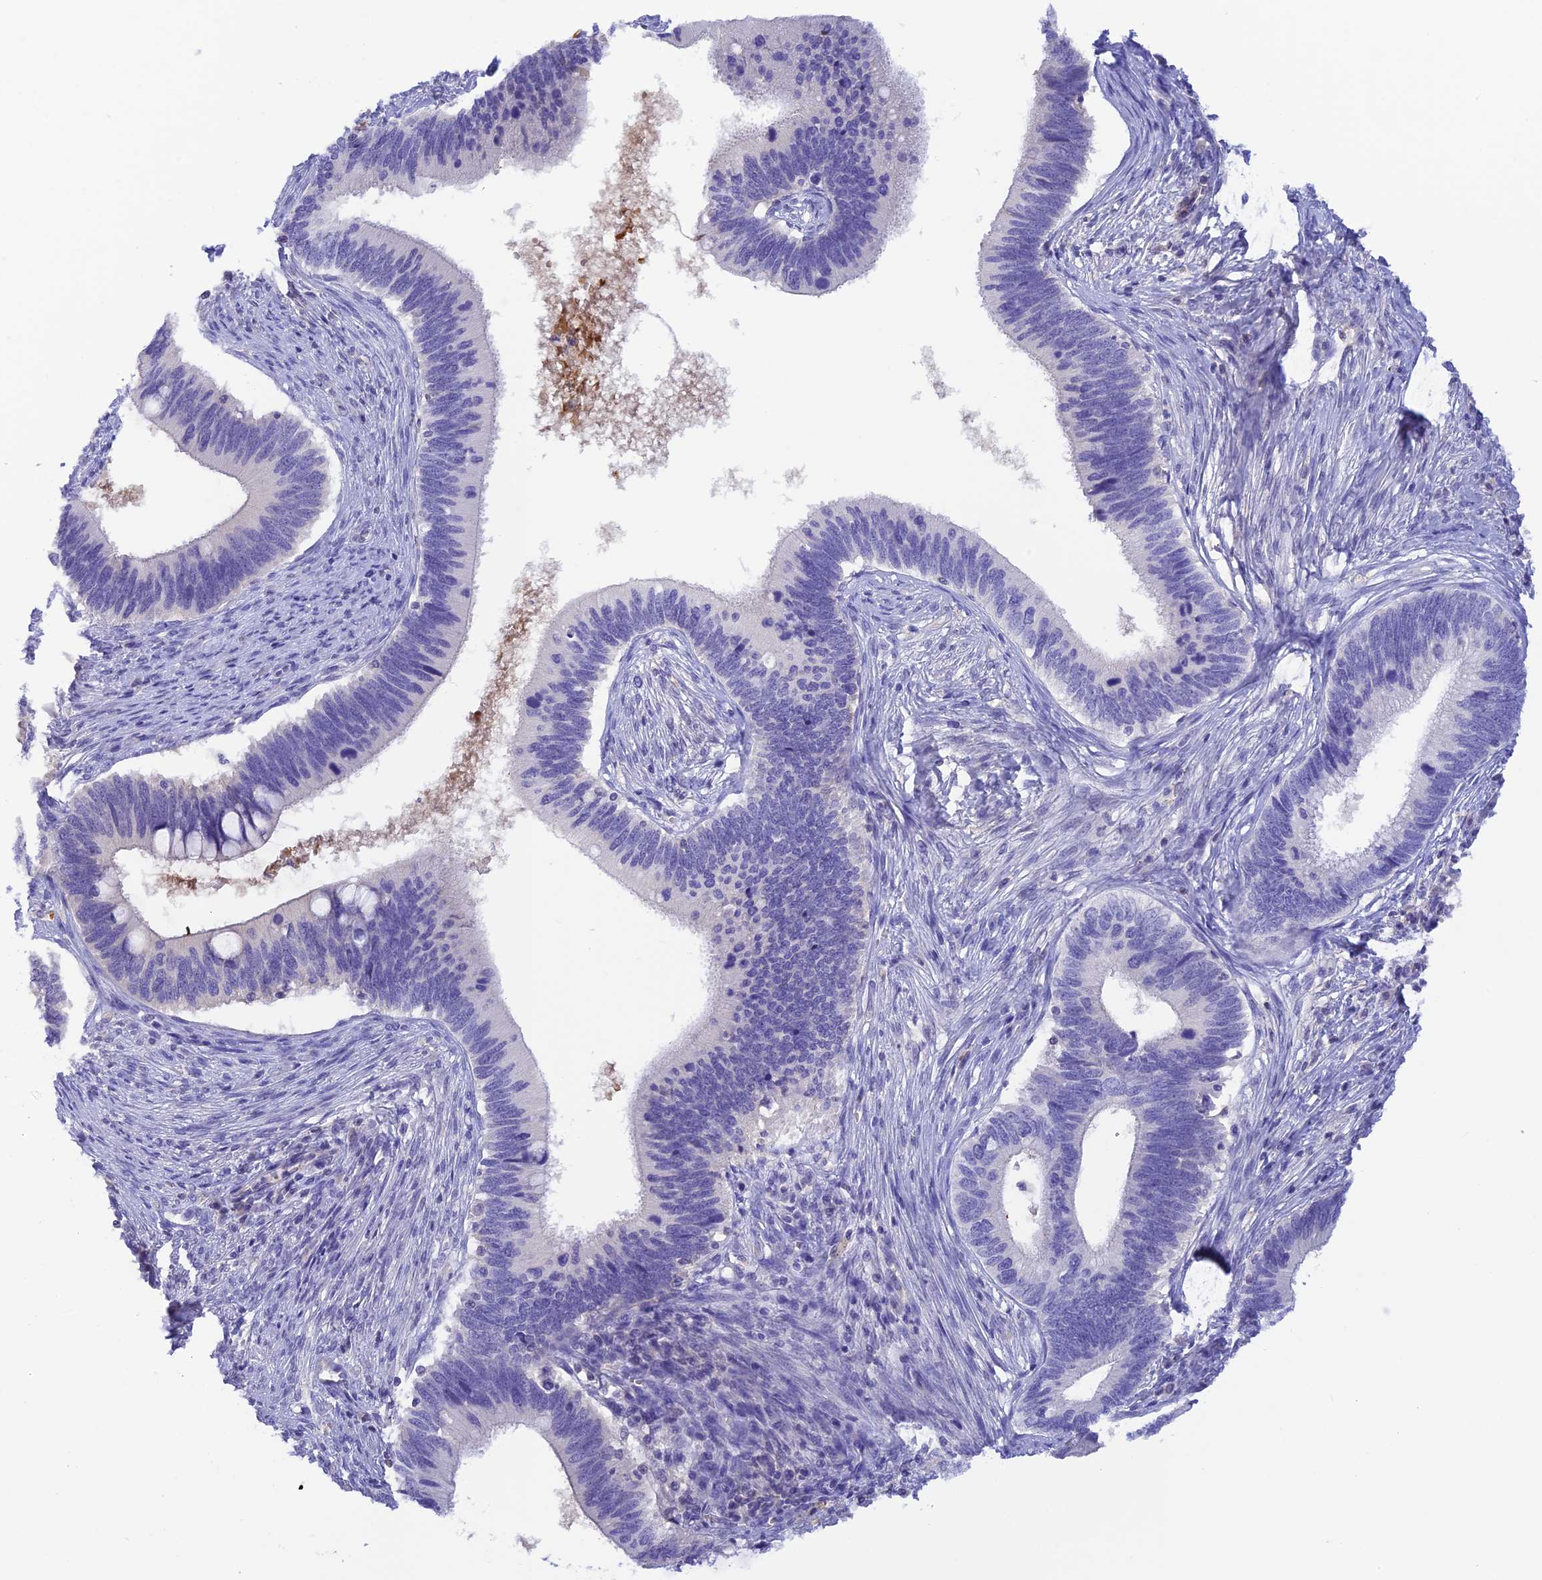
{"staining": {"intensity": "negative", "quantity": "none", "location": "none"}, "tissue": "cervical cancer", "cell_type": "Tumor cells", "image_type": "cancer", "snomed": [{"axis": "morphology", "description": "Adenocarcinoma, NOS"}, {"axis": "topography", "description": "Cervix"}], "caption": "Cervical cancer stained for a protein using IHC displays no expression tumor cells.", "gene": "HDHD2", "patient": {"sex": "female", "age": 42}}